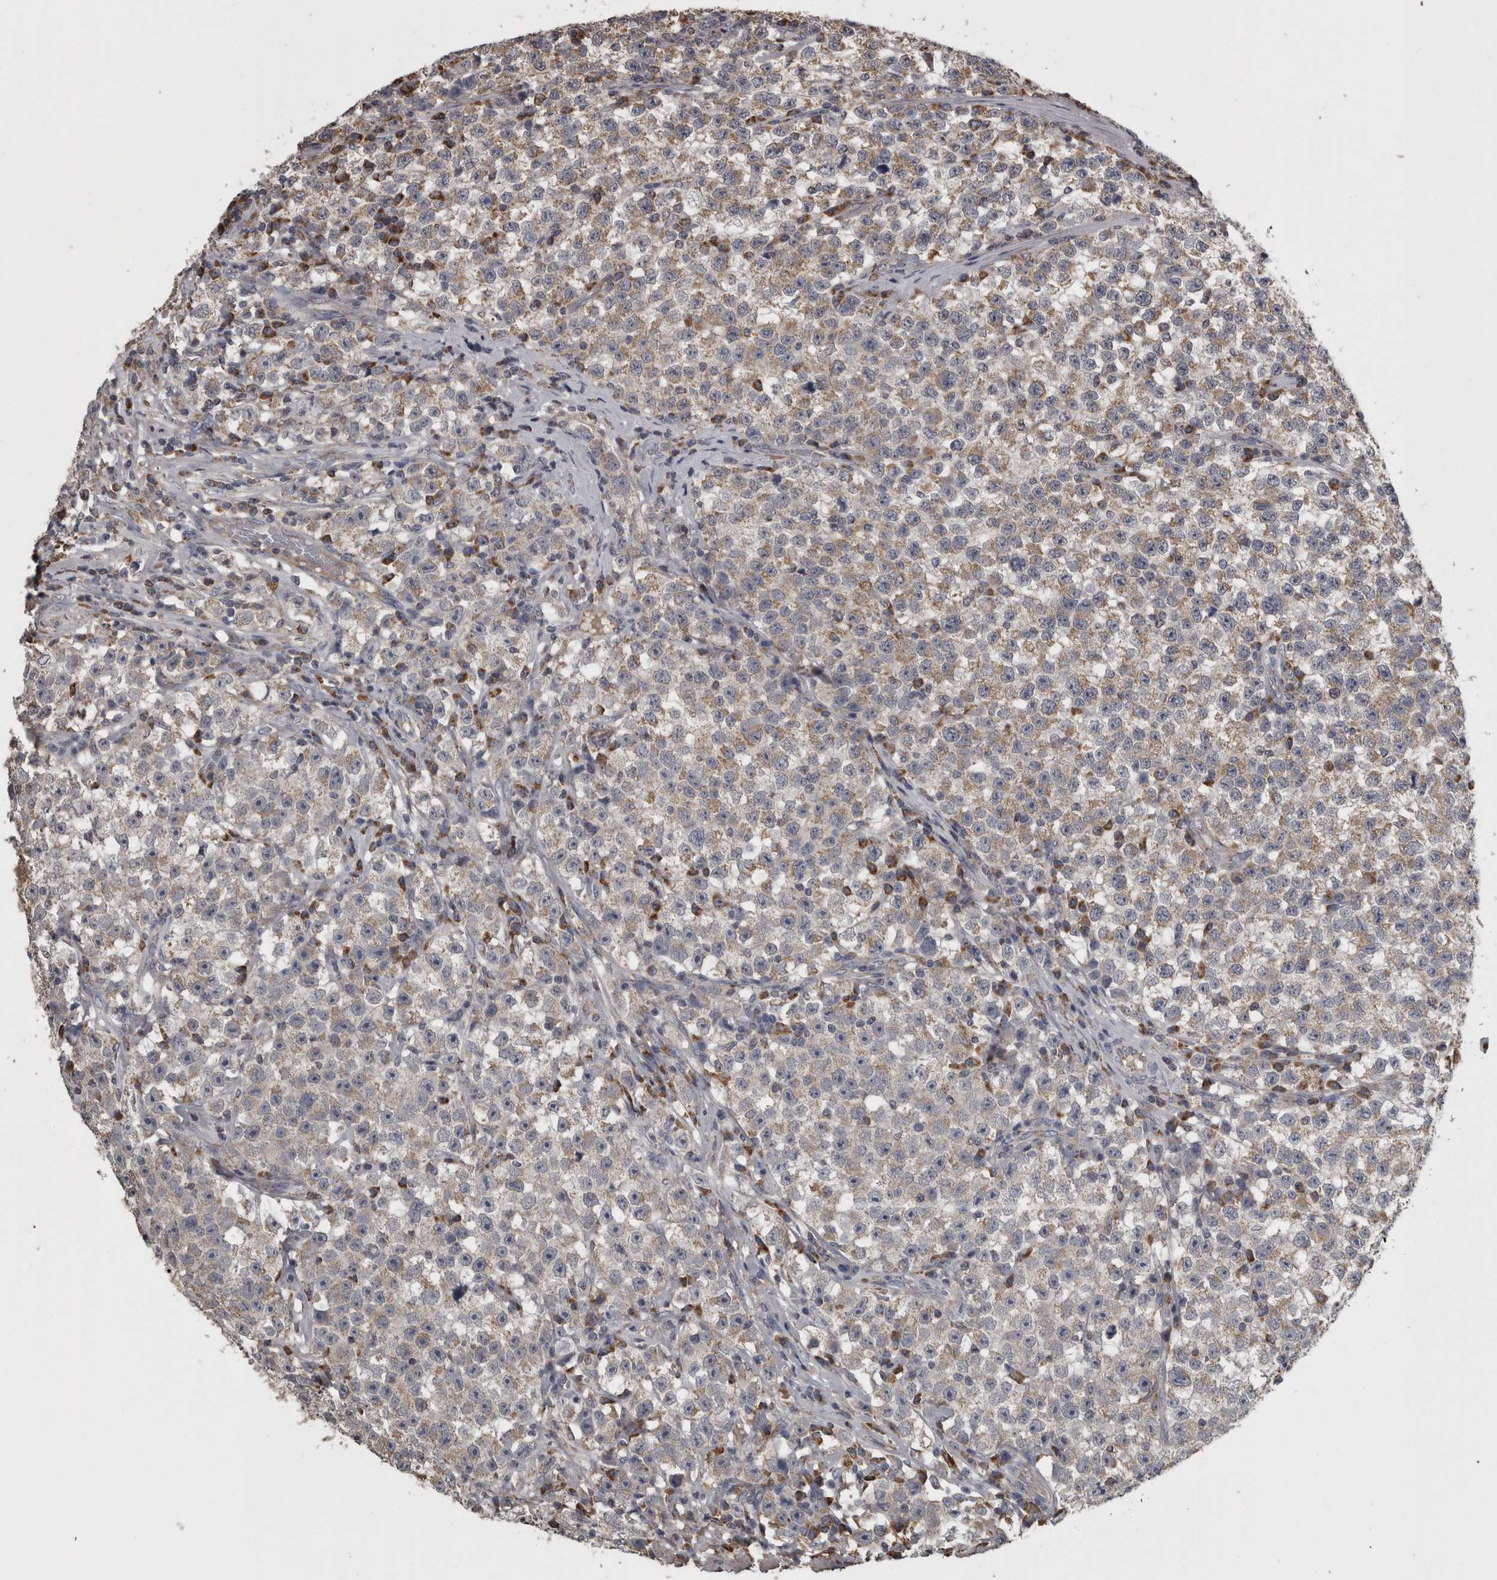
{"staining": {"intensity": "weak", "quantity": ">75%", "location": "cytoplasmic/membranous"}, "tissue": "testis cancer", "cell_type": "Tumor cells", "image_type": "cancer", "snomed": [{"axis": "morphology", "description": "Seminoma, NOS"}, {"axis": "topography", "description": "Testis"}], "caption": "DAB (3,3'-diaminobenzidine) immunohistochemical staining of human testis seminoma reveals weak cytoplasmic/membranous protein staining in approximately >75% of tumor cells. (Stains: DAB (3,3'-diaminobenzidine) in brown, nuclei in blue, Microscopy: brightfield microscopy at high magnification).", "gene": "FRK", "patient": {"sex": "male", "age": 22}}